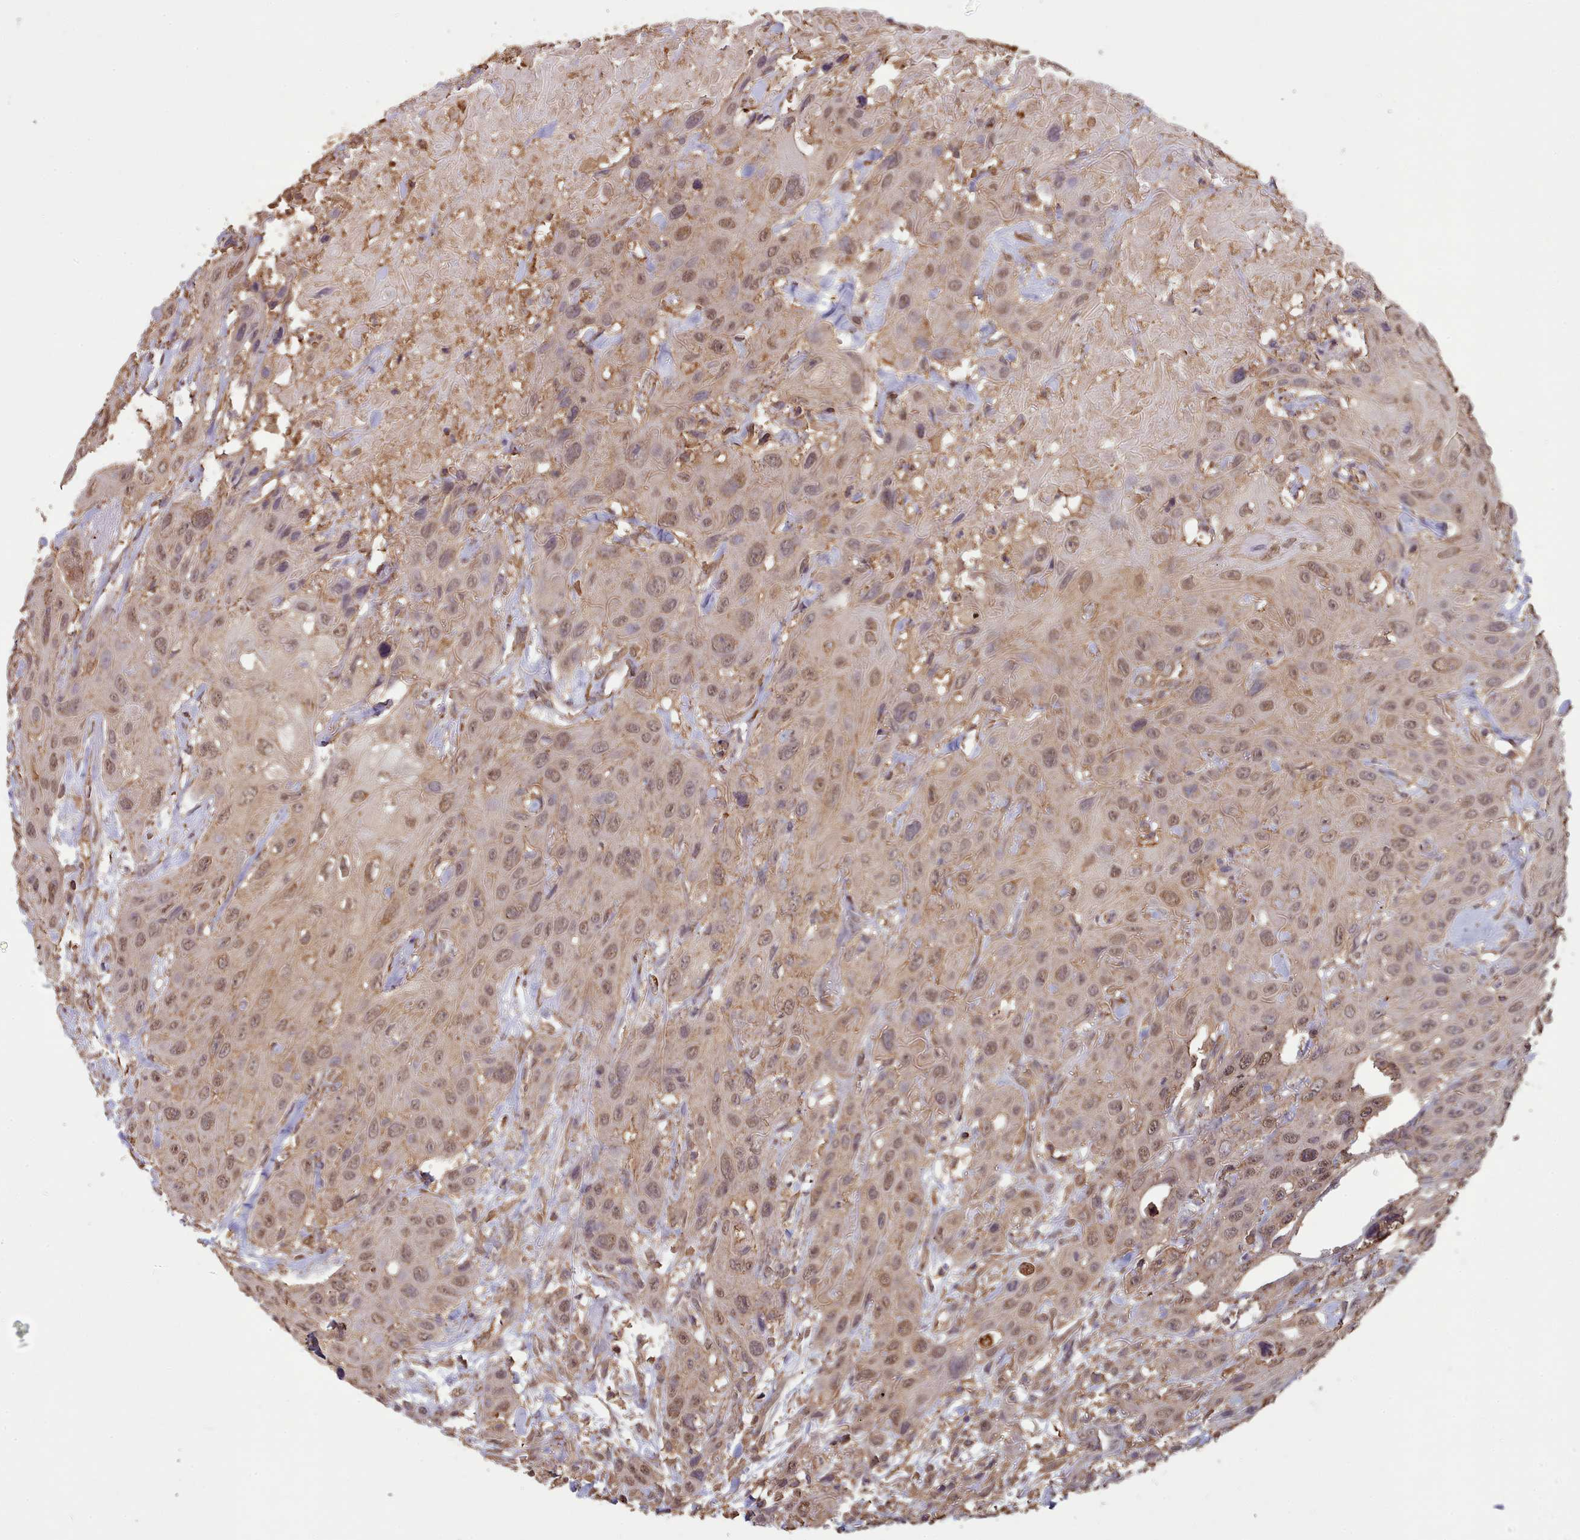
{"staining": {"intensity": "weak", "quantity": "25%-75%", "location": "cytoplasmic/membranous,nuclear"}, "tissue": "head and neck cancer", "cell_type": "Tumor cells", "image_type": "cancer", "snomed": [{"axis": "morphology", "description": "Squamous cell carcinoma, NOS"}, {"axis": "topography", "description": "Head-Neck"}], "caption": "This is a histology image of immunohistochemistry staining of head and neck cancer (squamous cell carcinoma), which shows weak positivity in the cytoplasmic/membranous and nuclear of tumor cells.", "gene": "METRN", "patient": {"sex": "male", "age": 81}}